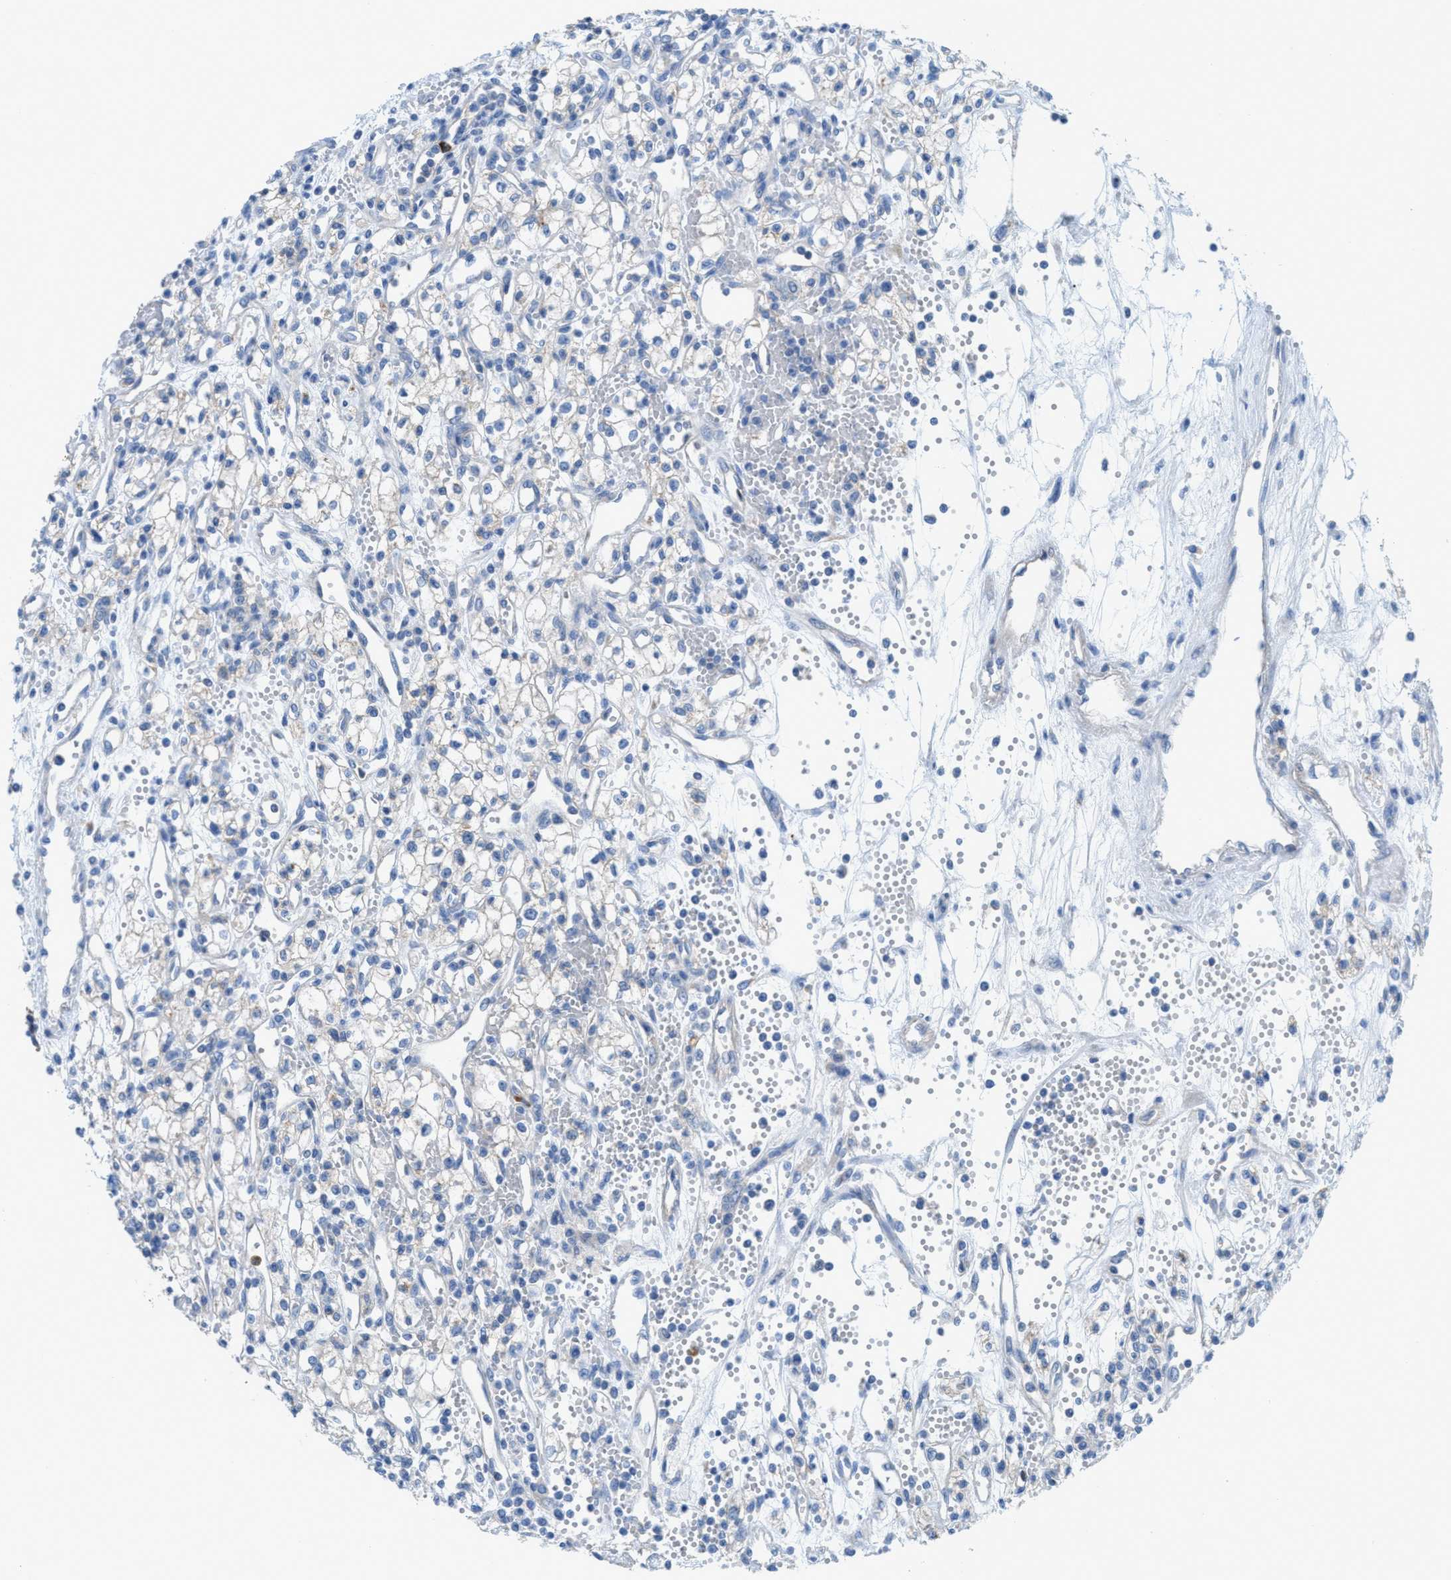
{"staining": {"intensity": "negative", "quantity": "none", "location": "none"}, "tissue": "renal cancer", "cell_type": "Tumor cells", "image_type": "cancer", "snomed": [{"axis": "morphology", "description": "Adenocarcinoma, NOS"}, {"axis": "topography", "description": "Kidney"}], "caption": "An immunohistochemistry (IHC) histopathology image of renal adenocarcinoma is shown. There is no staining in tumor cells of renal adenocarcinoma.", "gene": "CMTM1", "patient": {"sex": "male", "age": 59}}